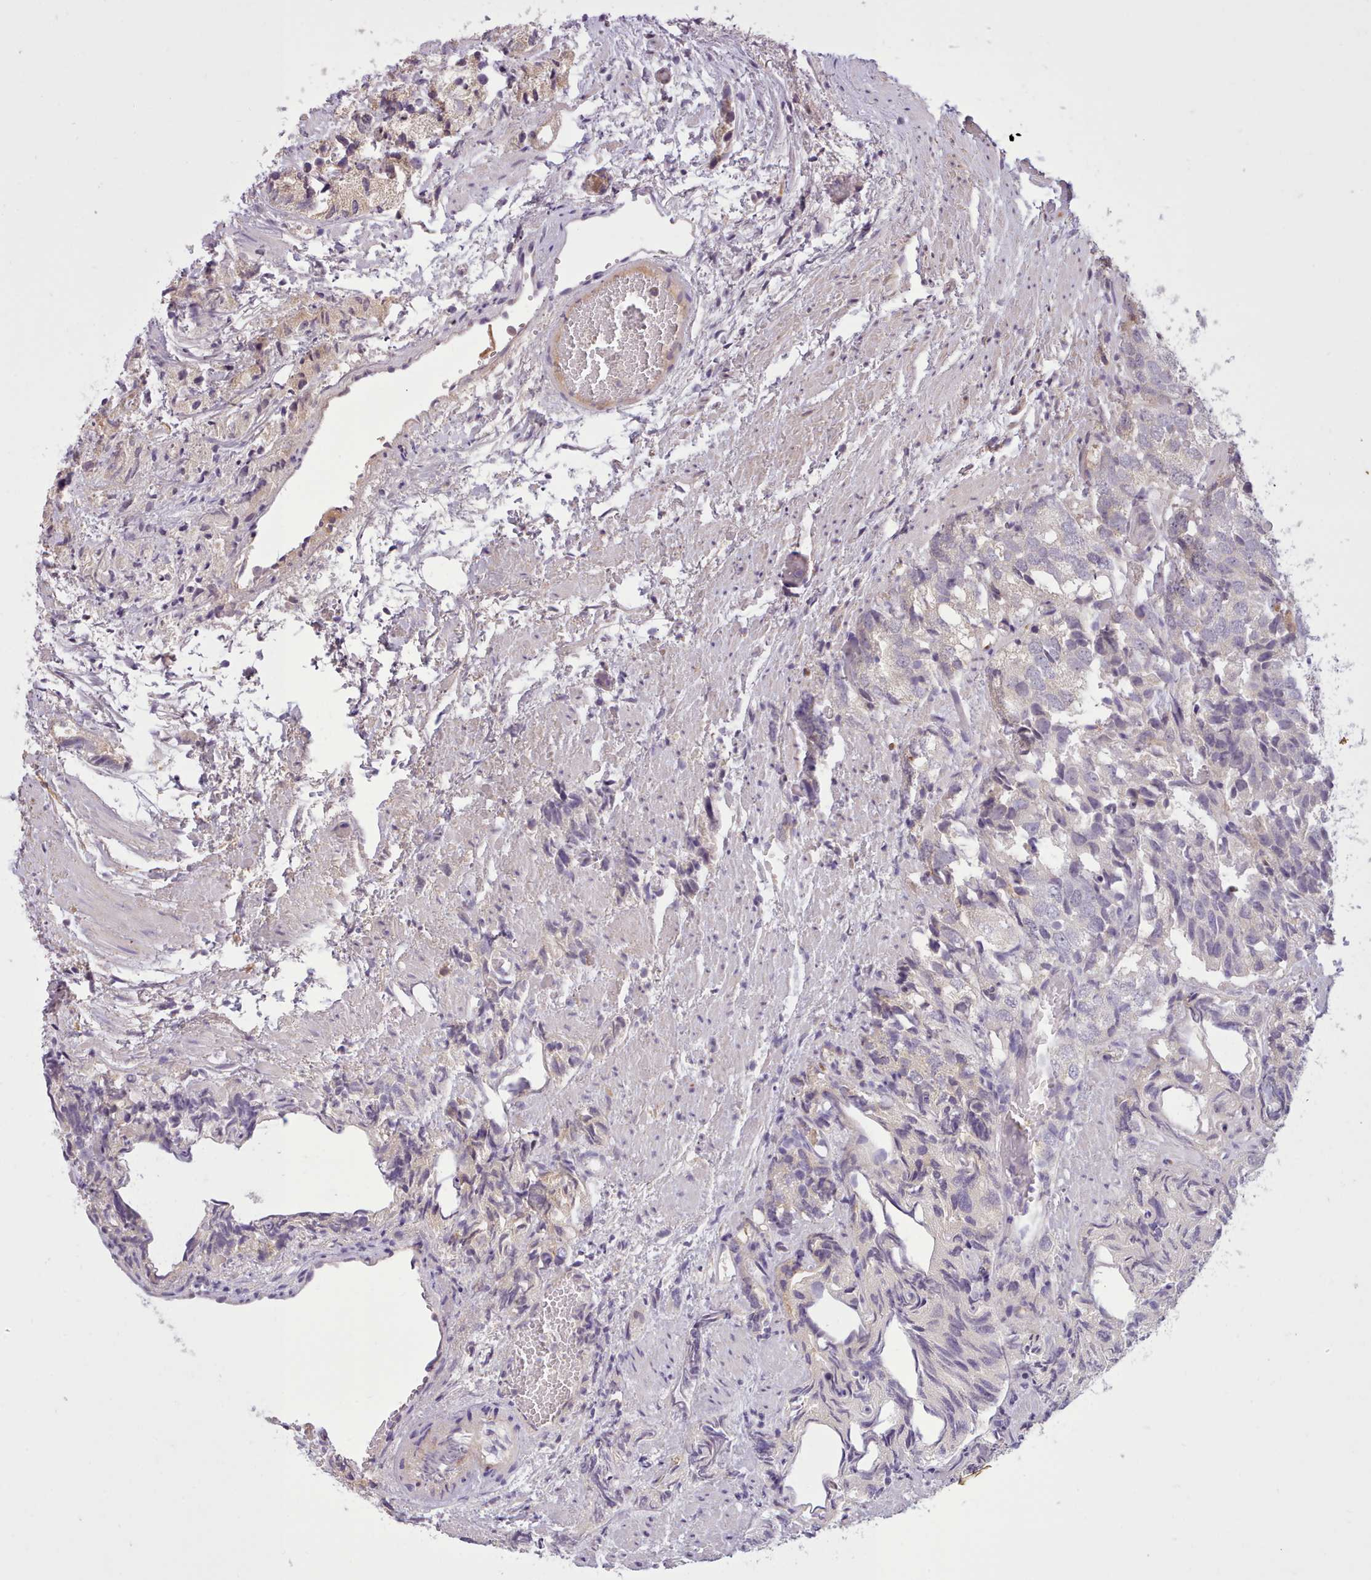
{"staining": {"intensity": "negative", "quantity": "none", "location": "none"}, "tissue": "prostate cancer", "cell_type": "Tumor cells", "image_type": "cancer", "snomed": [{"axis": "morphology", "description": "Adenocarcinoma, High grade"}, {"axis": "topography", "description": "Prostate"}], "caption": "A photomicrograph of high-grade adenocarcinoma (prostate) stained for a protein demonstrates no brown staining in tumor cells.", "gene": "NMRK1", "patient": {"sex": "male", "age": 82}}